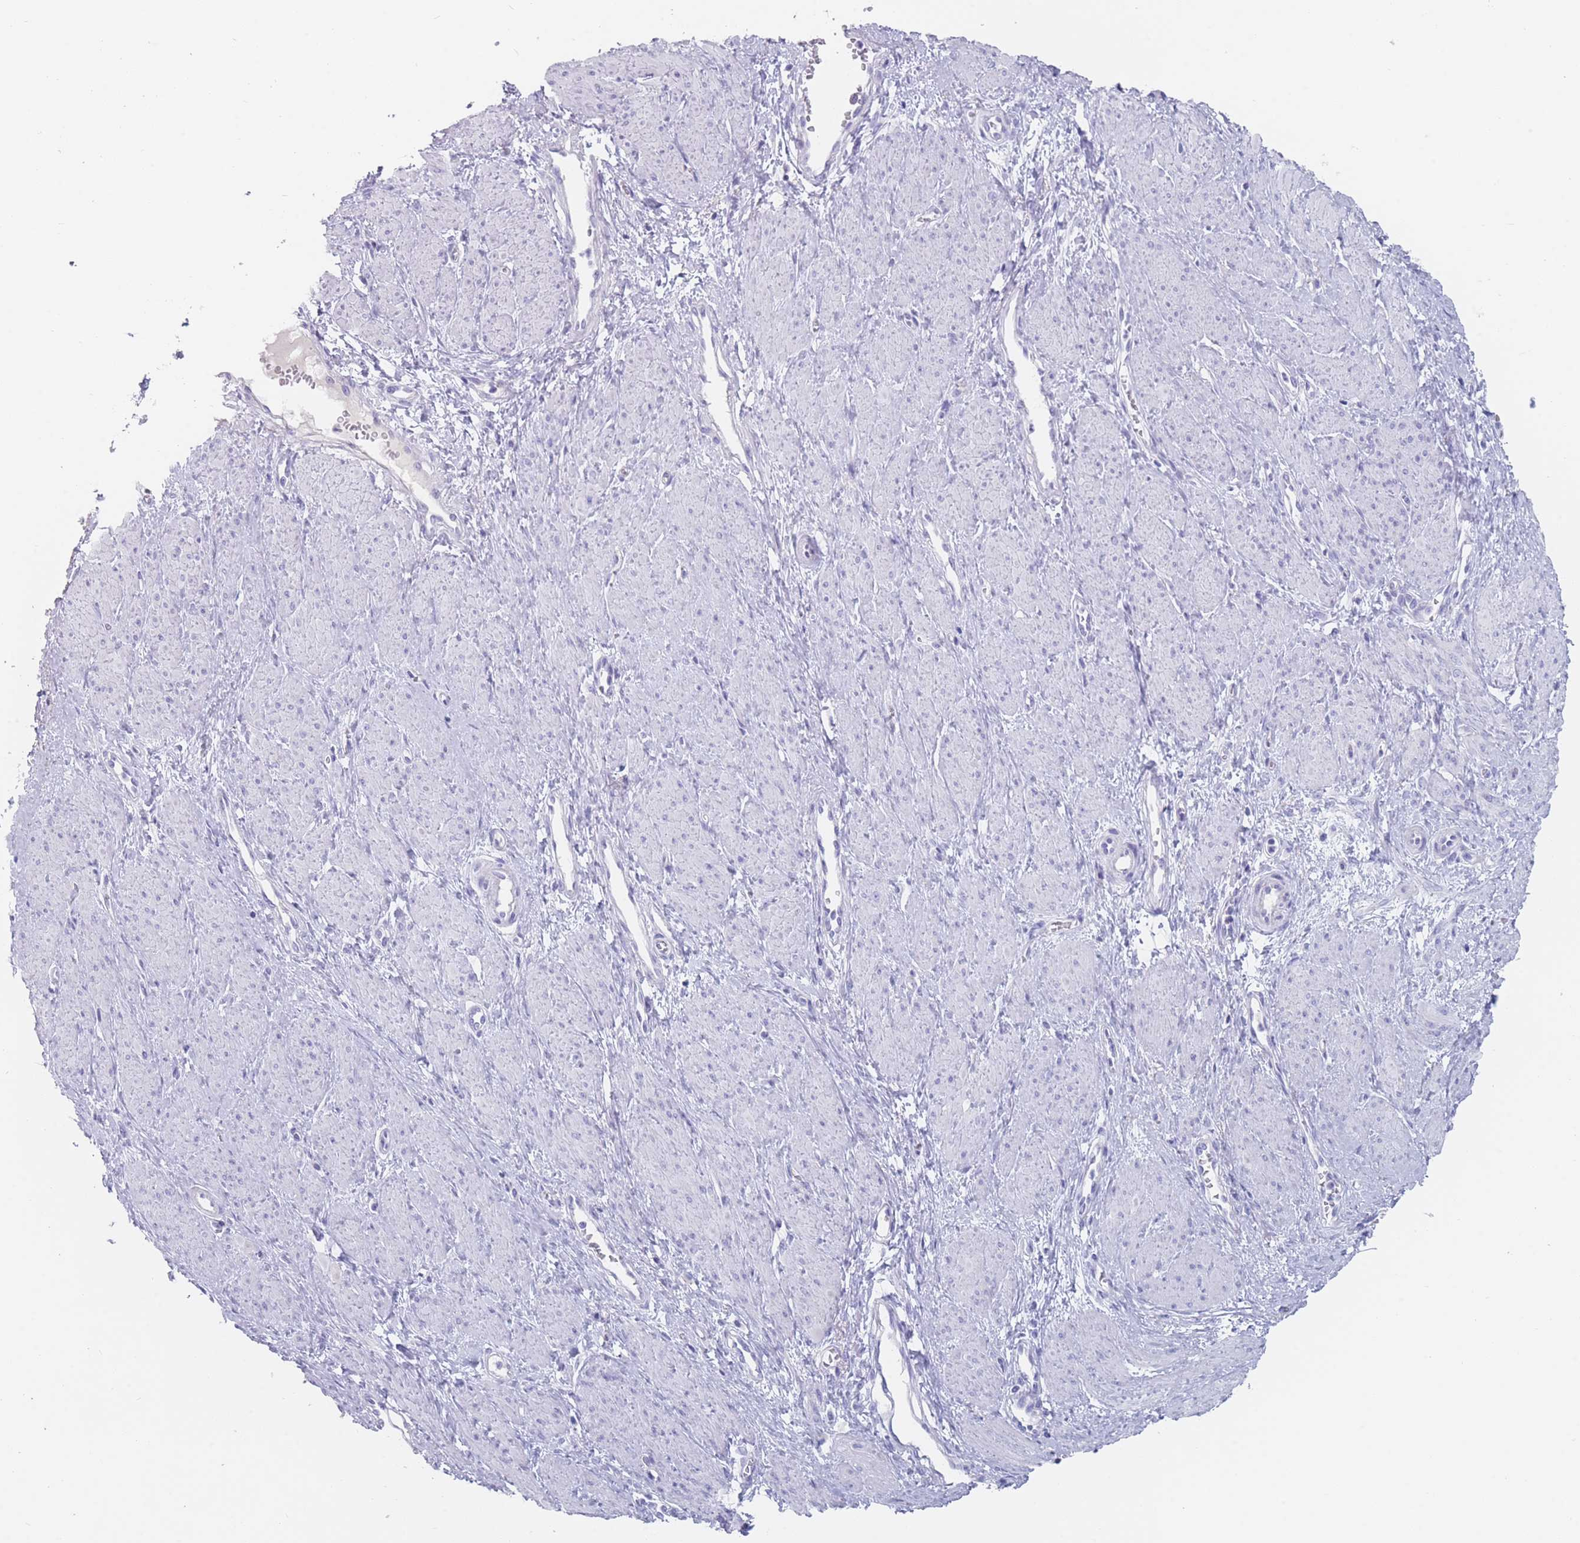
{"staining": {"intensity": "negative", "quantity": "none", "location": "none"}, "tissue": "smooth muscle", "cell_type": "Smooth muscle cells", "image_type": "normal", "snomed": [{"axis": "morphology", "description": "Normal tissue, NOS"}, {"axis": "topography", "description": "Smooth muscle"}, {"axis": "topography", "description": "Uterus"}], "caption": "The histopathology image reveals no significant positivity in smooth muscle cells of smooth muscle. (IHC, brightfield microscopy, high magnification).", "gene": "ST8SIA5", "patient": {"sex": "female", "age": 39}}